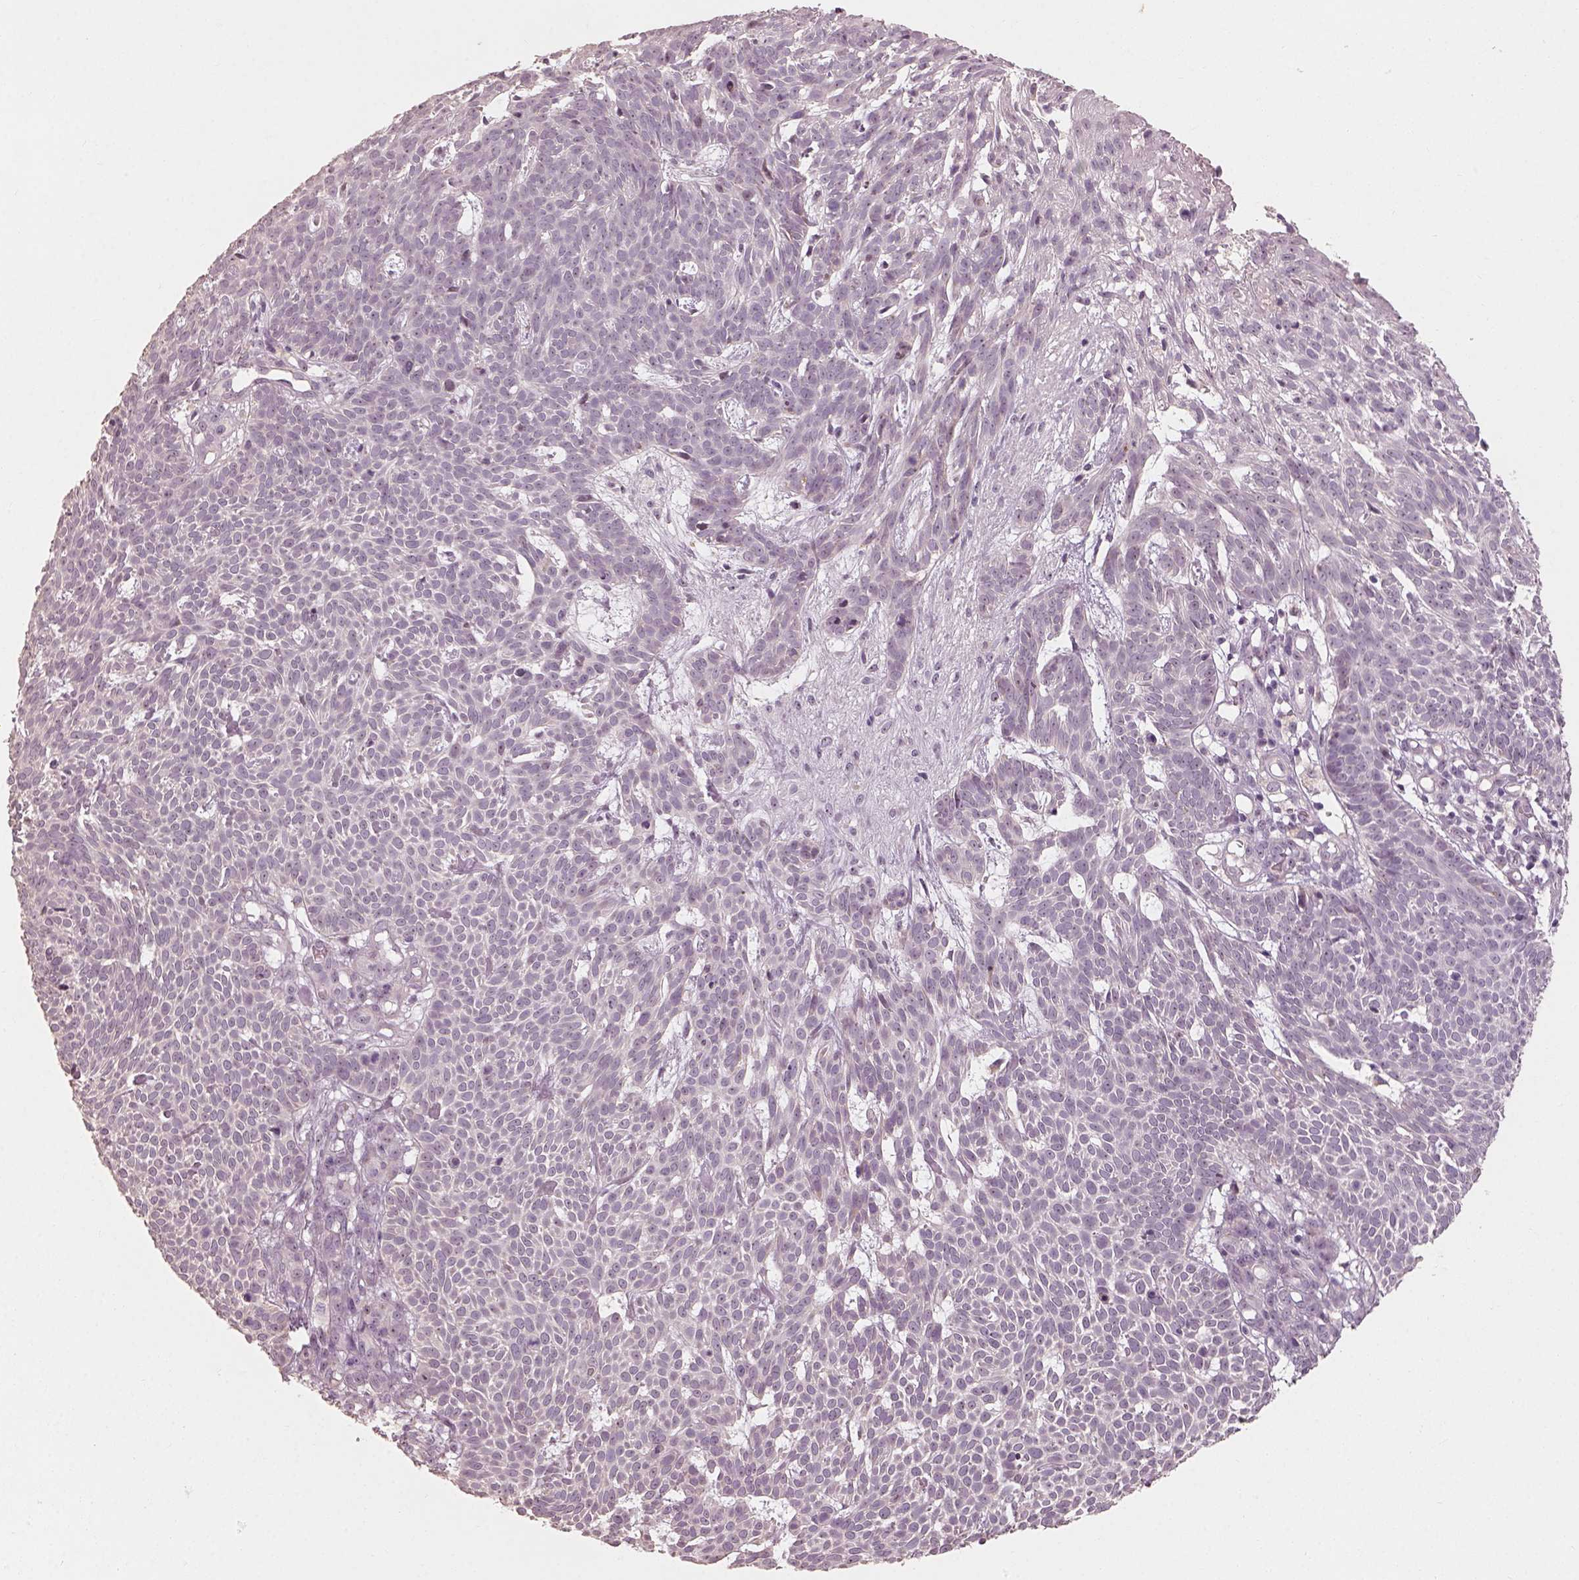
{"staining": {"intensity": "negative", "quantity": "none", "location": "none"}, "tissue": "skin cancer", "cell_type": "Tumor cells", "image_type": "cancer", "snomed": [{"axis": "morphology", "description": "Basal cell carcinoma"}, {"axis": "topography", "description": "Skin"}], "caption": "There is no significant positivity in tumor cells of skin basal cell carcinoma.", "gene": "CDS1", "patient": {"sex": "male", "age": 59}}